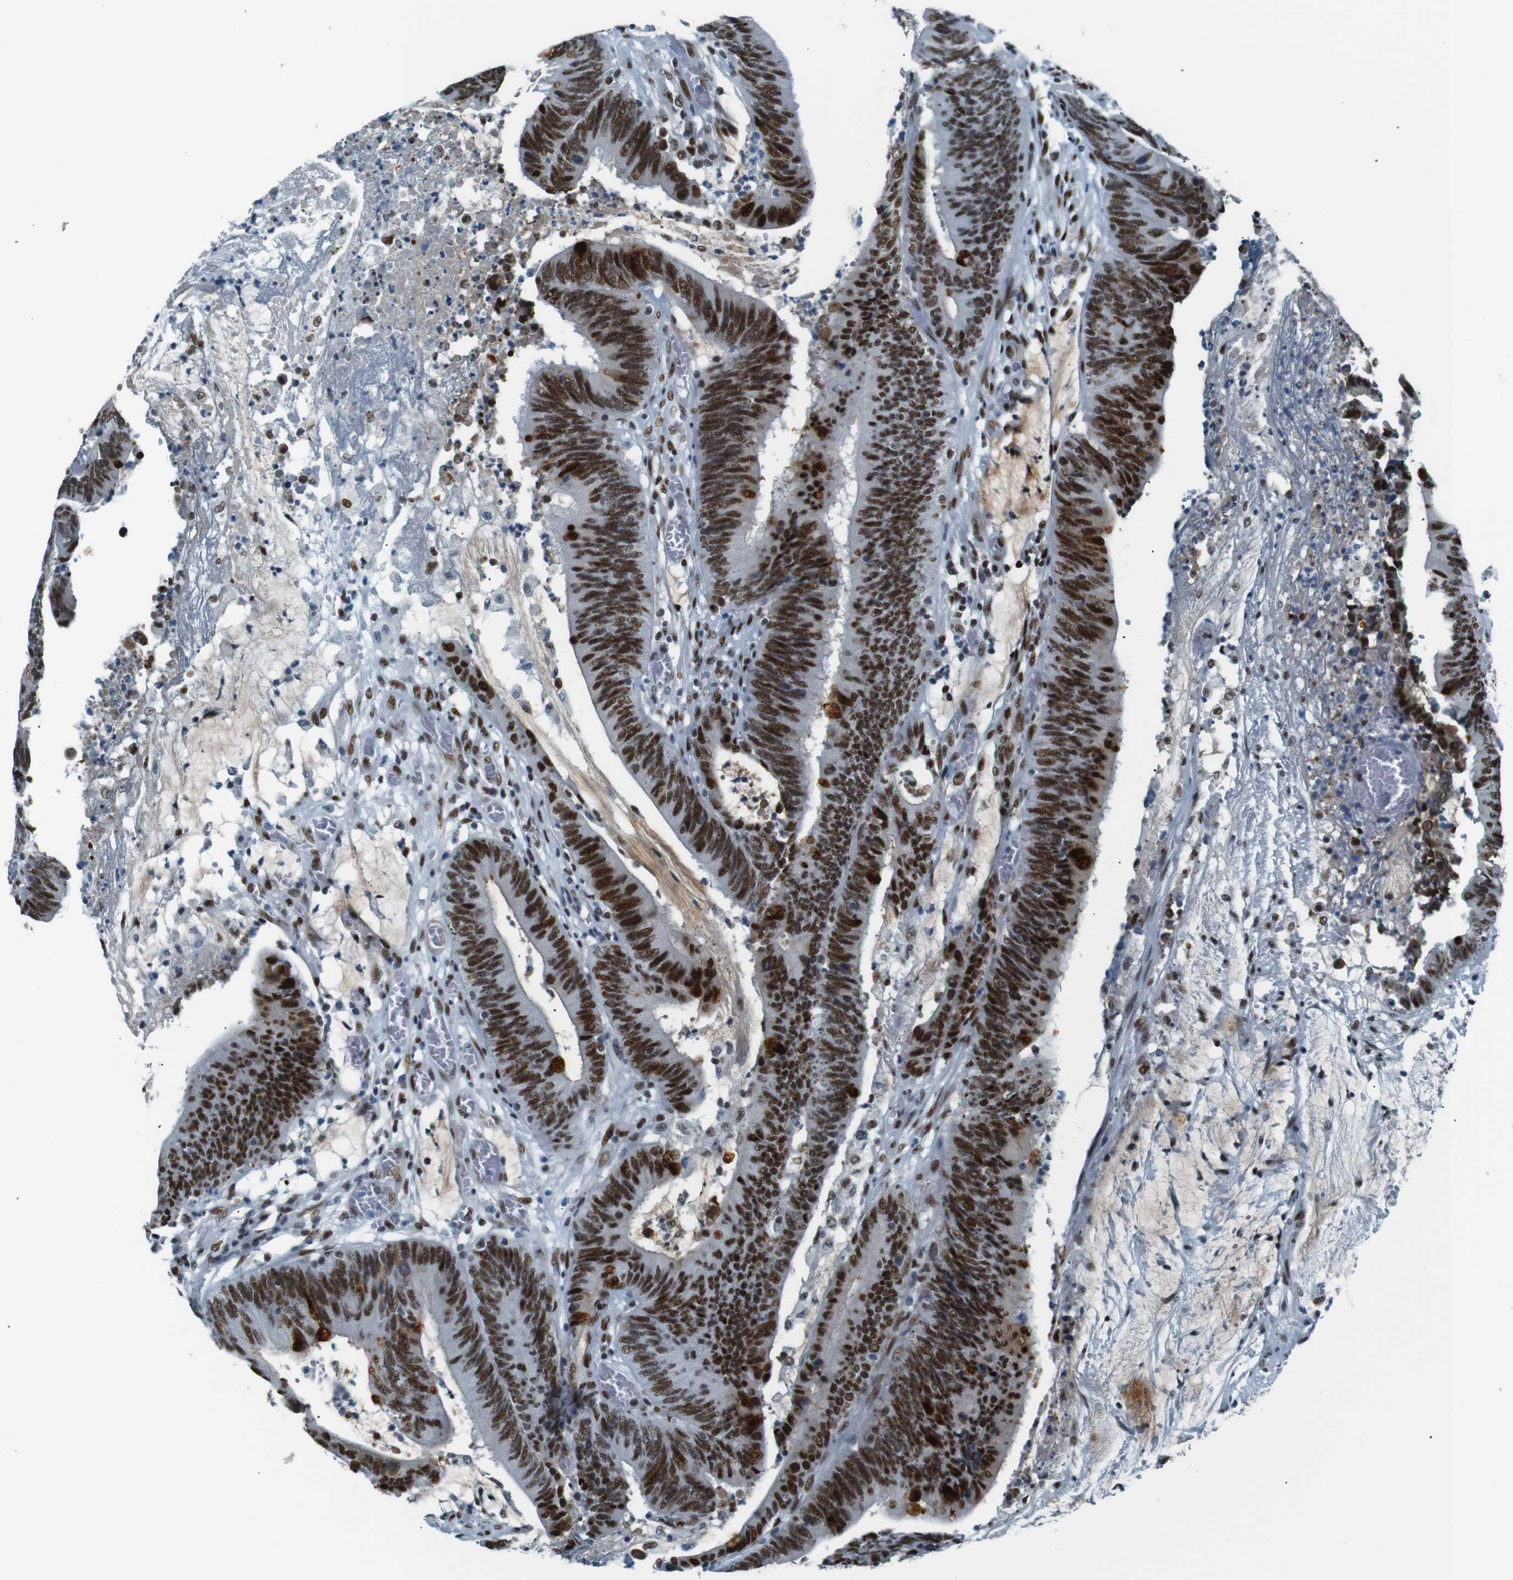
{"staining": {"intensity": "strong", "quantity": ">75%", "location": "cytoplasmic/membranous,nuclear"}, "tissue": "colorectal cancer", "cell_type": "Tumor cells", "image_type": "cancer", "snomed": [{"axis": "morphology", "description": "Adenocarcinoma, NOS"}, {"axis": "topography", "description": "Rectum"}], "caption": "Adenocarcinoma (colorectal) stained for a protein (brown) shows strong cytoplasmic/membranous and nuclear positive expression in approximately >75% of tumor cells.", "gene": "HEXIM1", "patient": {"sex": "female", "age": 66}}